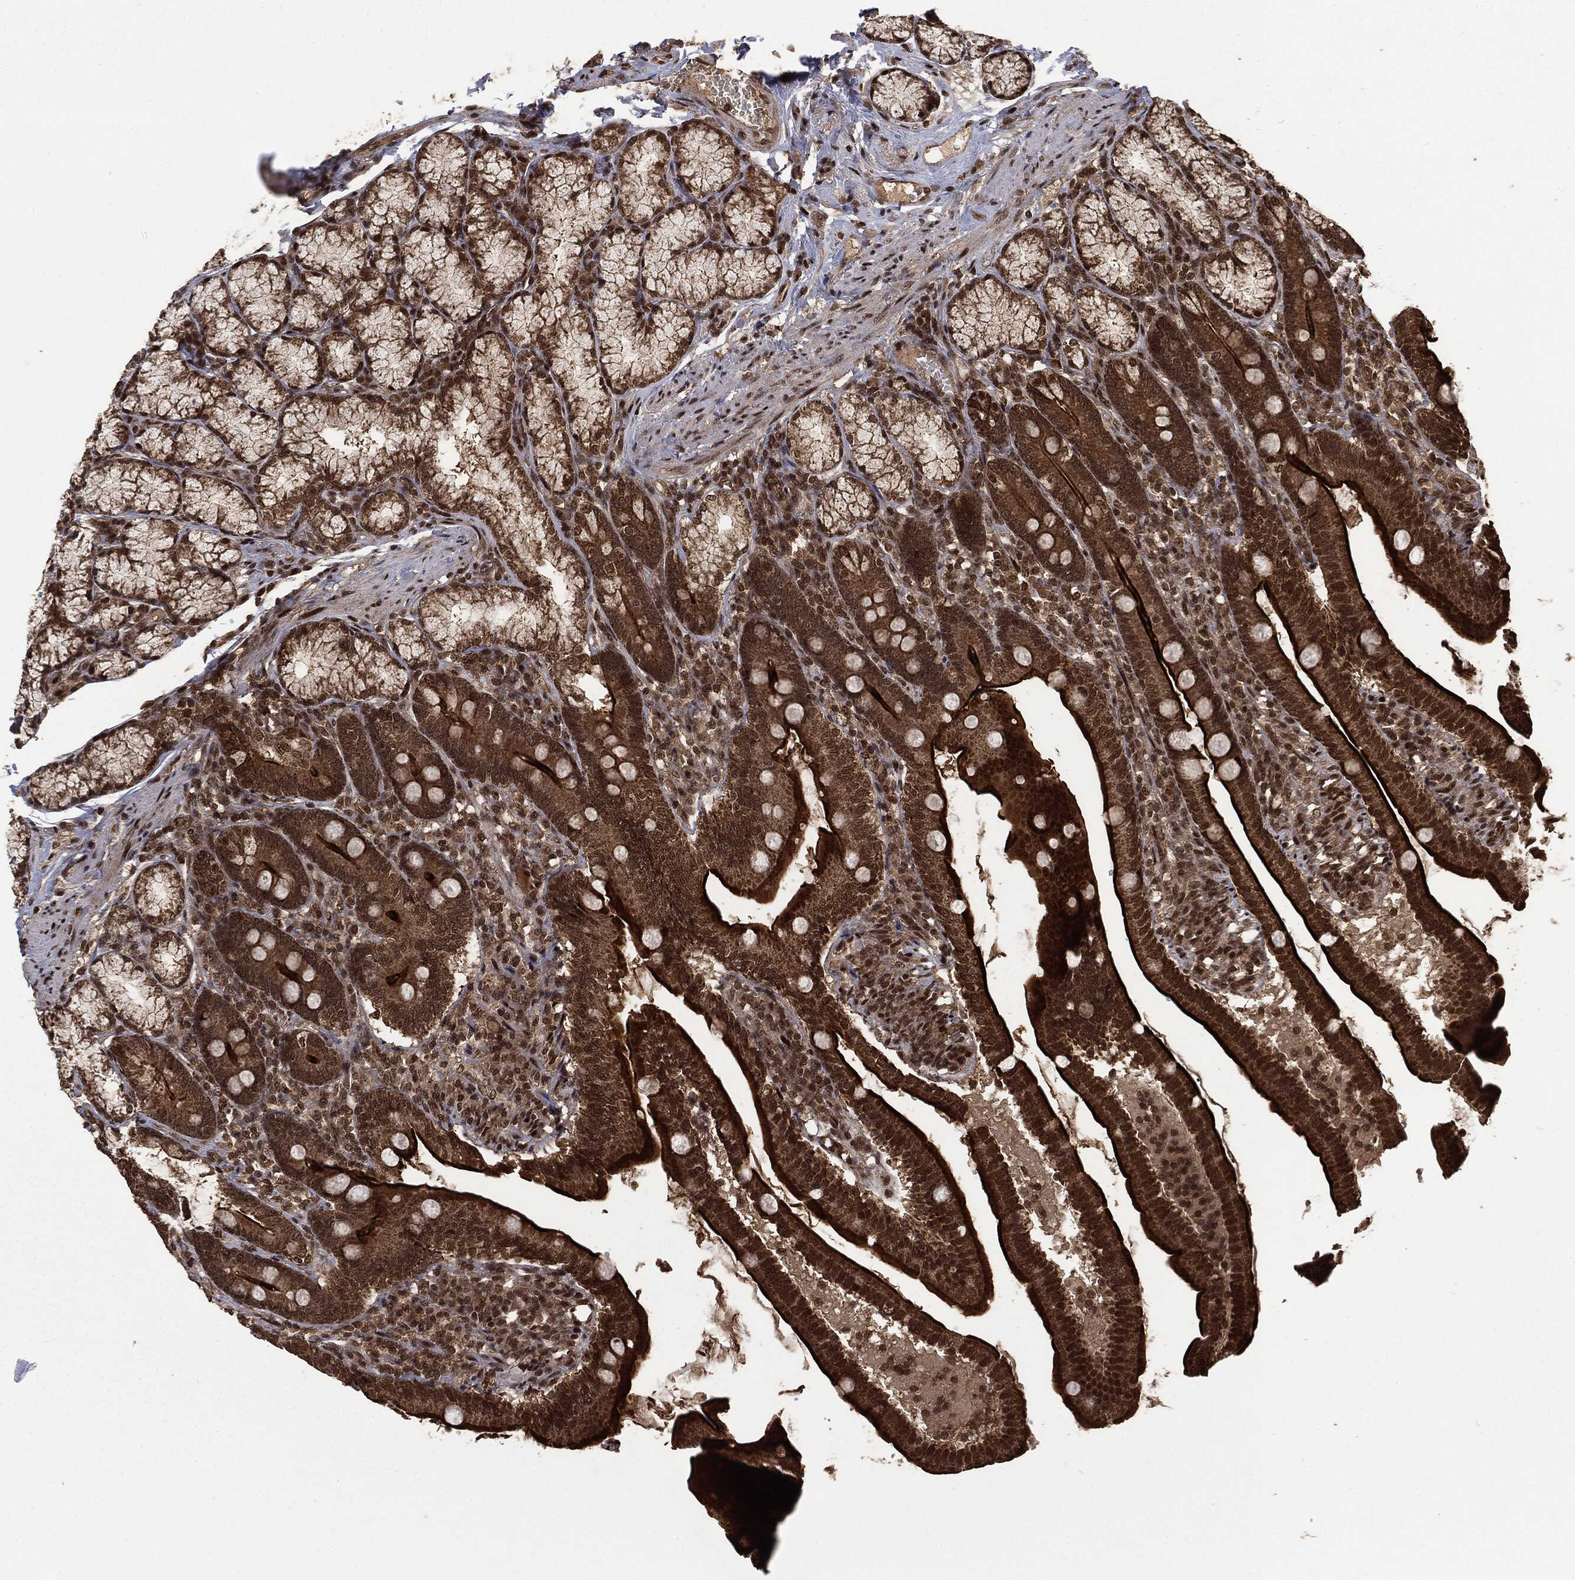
{"staining": {"intensity": "strong", "quantity": ">75%", "location": "cytoplasmic/membranous,nuclear"}, "tissue": "duodenum", "cell_type": "Glandular cells", "image_type": "normal", "snomed": [{"axis": "morphology", "description": "Normal tissue, NOS"}, {"axis": "topography", "description": "Duodenum"}], "caption": "An IHC image of unremarkable tissue is shown. Protein staining in brown highlights strong cytoplasmic/membranous,nuclear positivity in duodenum within glandular cells. (Brightfield microscopy of DAB IHC at high magnification).", "gene": "CTDP1", "patient": {"sex": "female", "age": 67}}